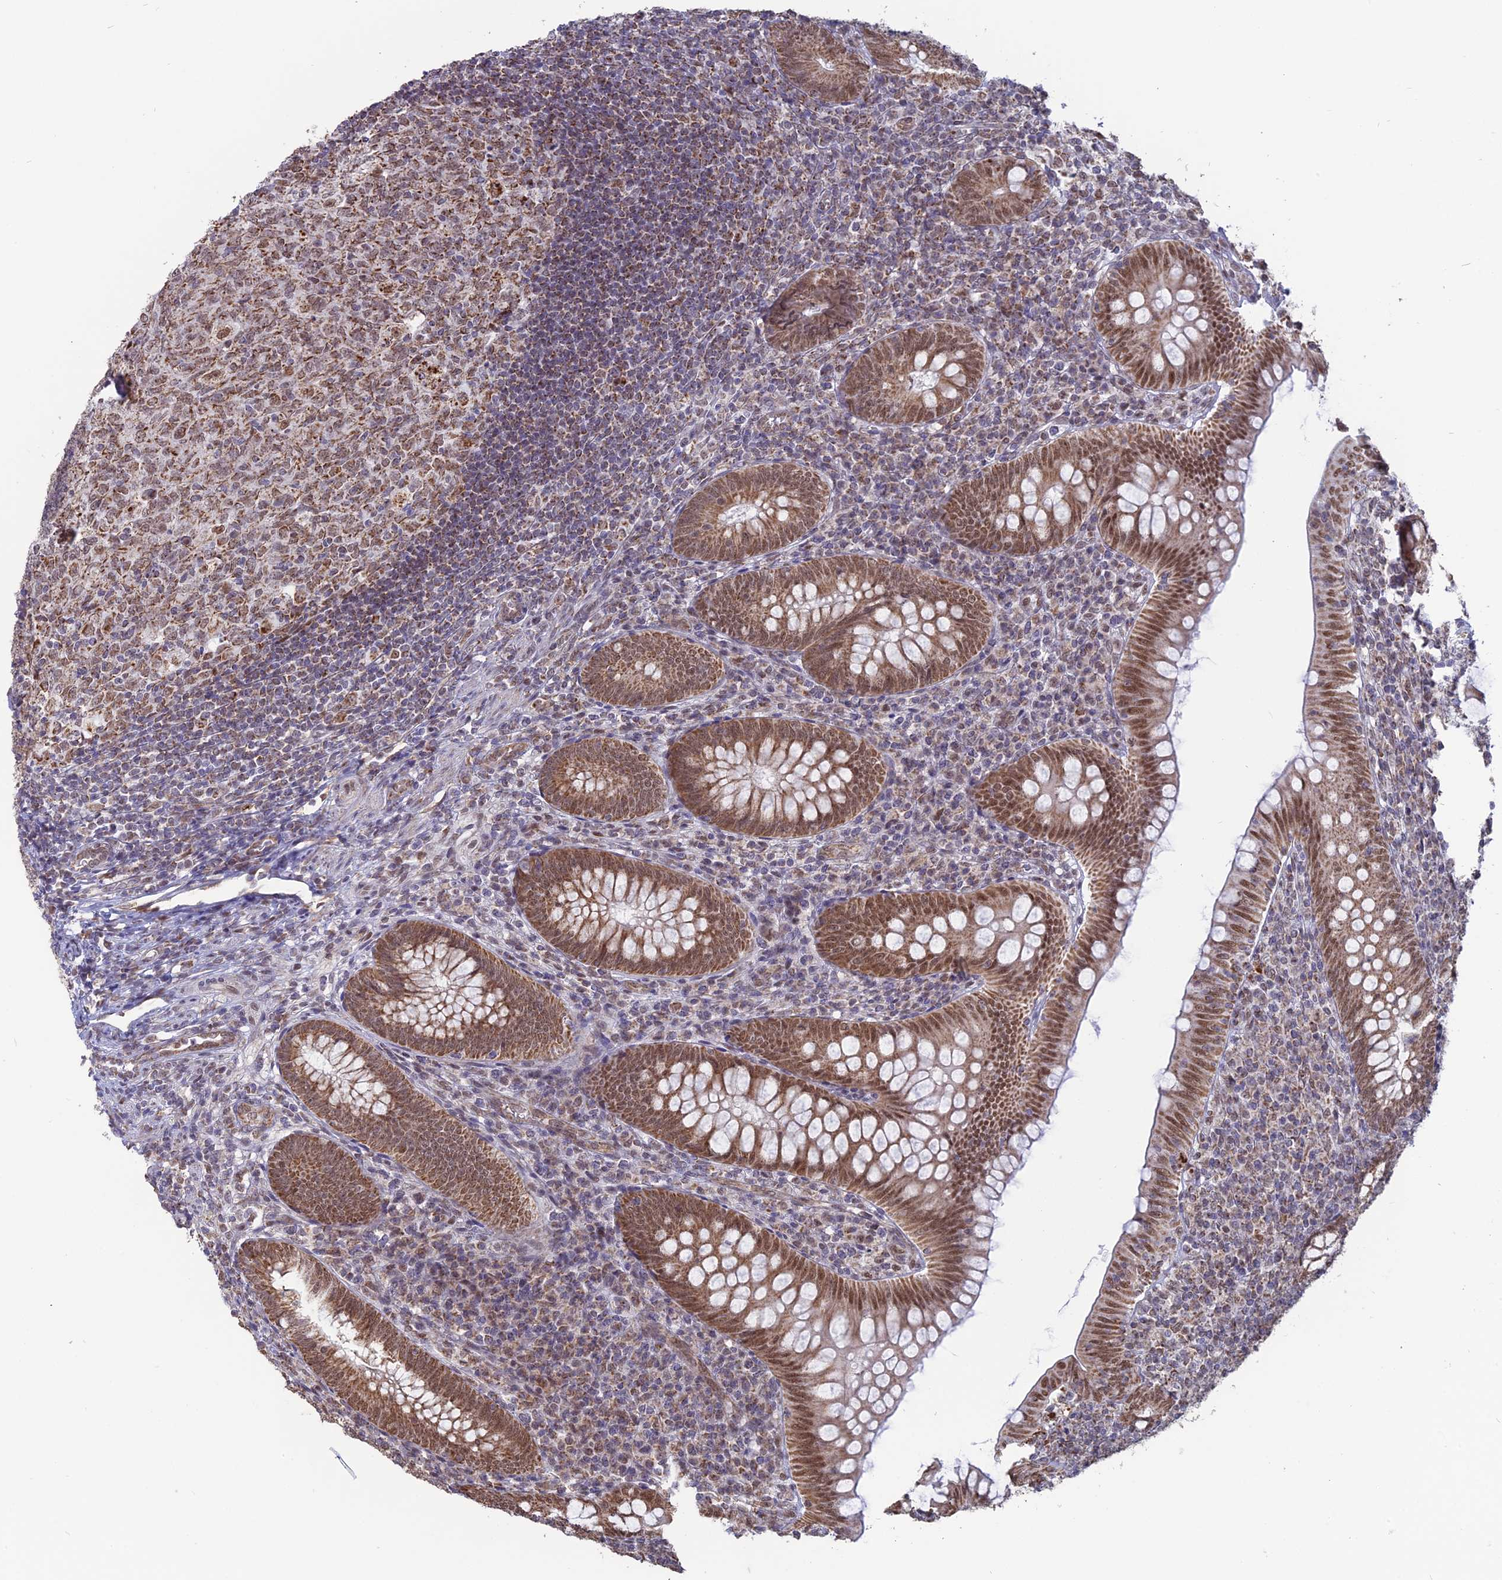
{"staining": {"intensity": "moderate", "quantity": ">75%", "location": "cytoplasmic/membranous,nuclear"}, "tissue": "appendix", "cell_type": "Glandular cells", "image_type": "normal", "snomed": [{"axis": "morphology", "description": "Normal tissue, NOS"}, {"axis": "topography", "description": "Appendix"}], "caption": "Appendix stained with DAB IHC shows medium levels of moderate cytoplasmic/membranous,nuclear staining in approximately >75% of glandular cells.", "gene": "ARHGAP40", "patient": {"sex": "male", "age": 14}}